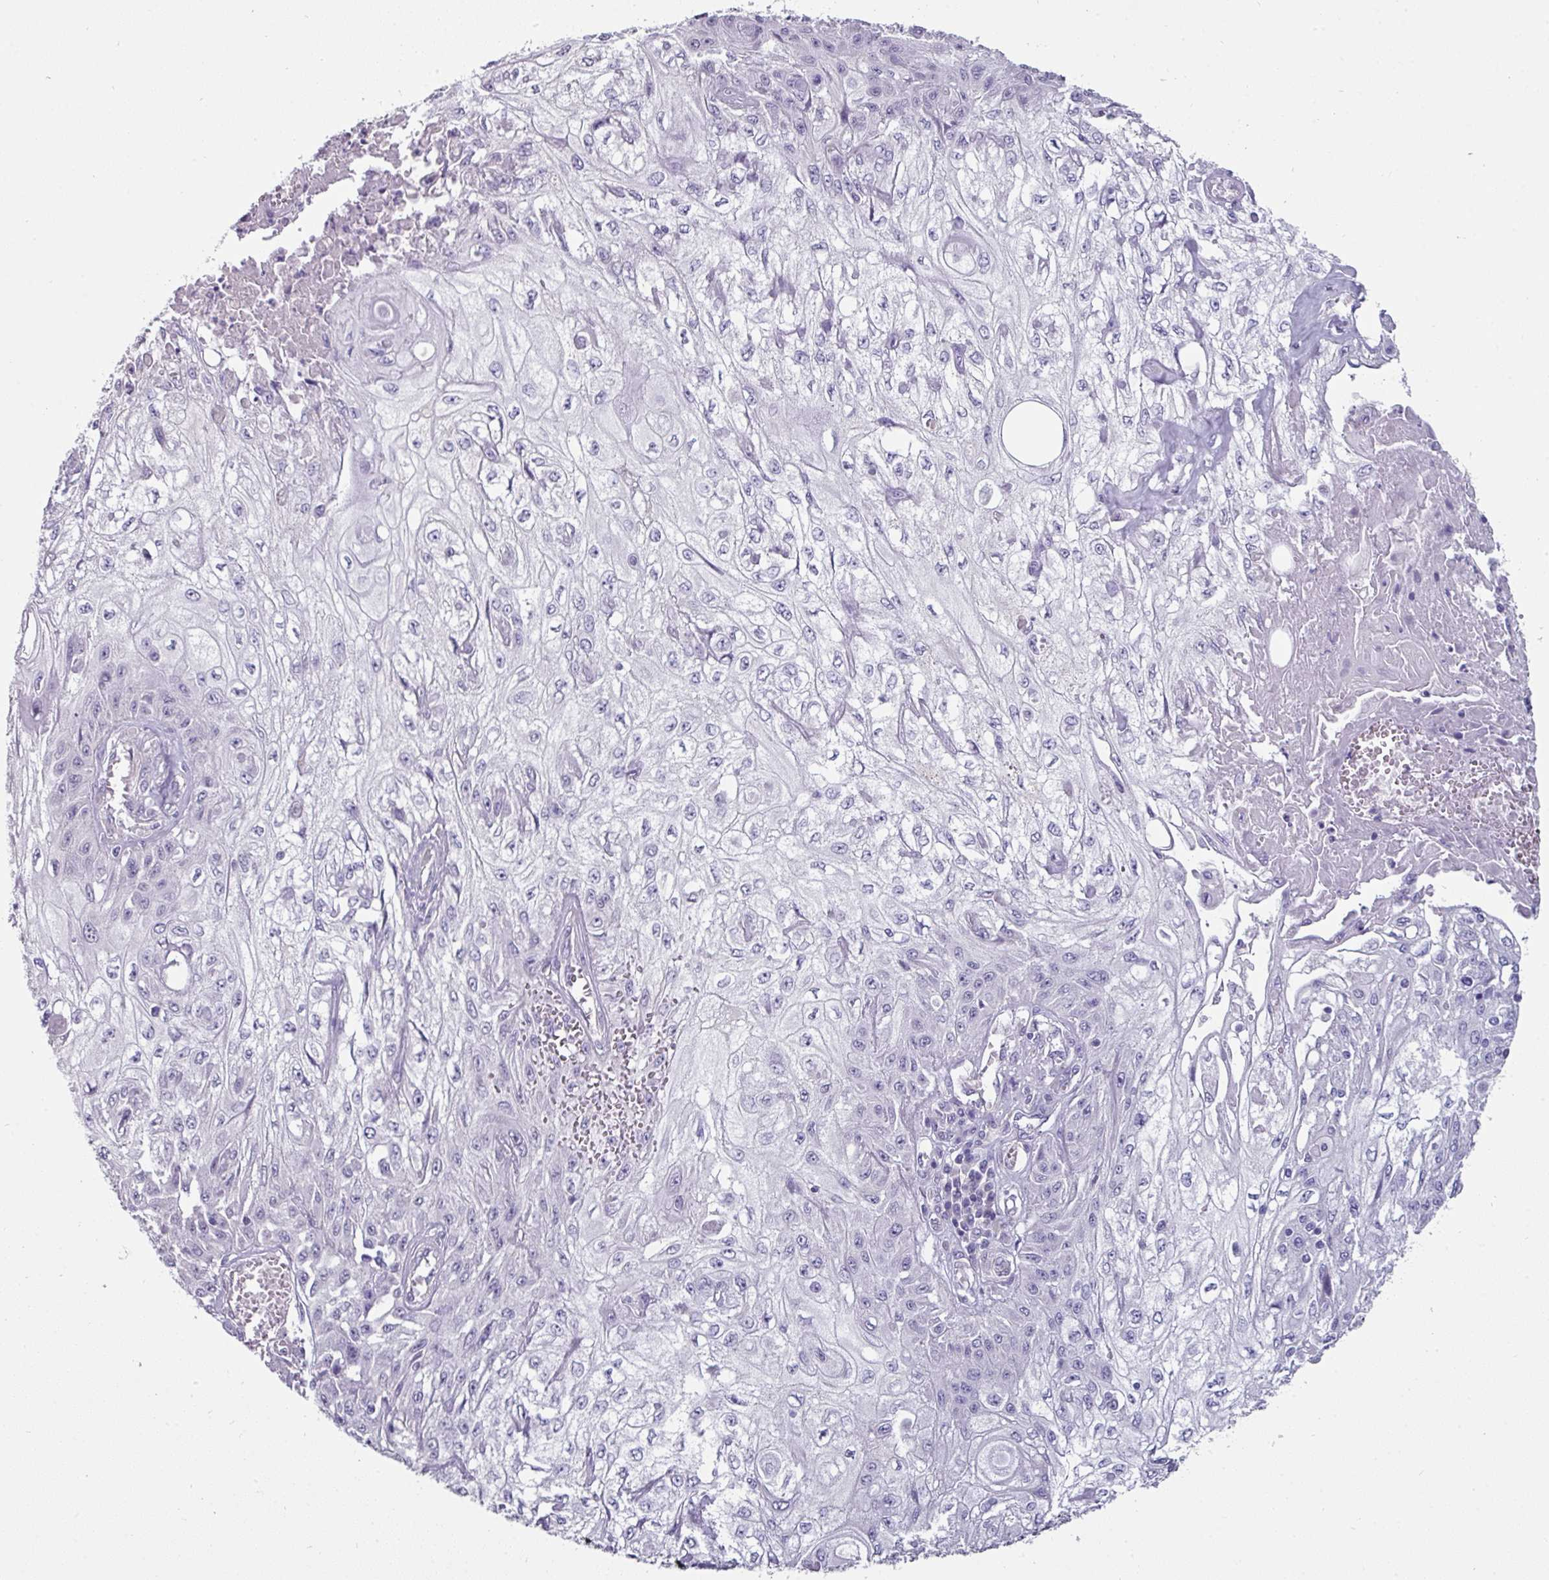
{"staining": {"intensity": "negative", "quantity": "none", "location": "none"}, "tissue": "skin cancer", "cell_type": "Tumor cells", "image_type": "cancer", "snomed": [{"axis": "morphology", "description": "Squamous cell carcinoma, NOS"}, {"axis": "morphology", "description": "Squamous cell carcinoma, metastatic, NOS"}, {"axis": "topography", "description": "Skin"}, {"axis": "topography", "description": "Lymph node"}], "caption": "Protein analysis of skin cancer (metastatic squamous cell carcinoma) demonstrates no significant staining in tumor cells.", "gene": "EYA3", "patient": {"sex": "male", "age": 75}}